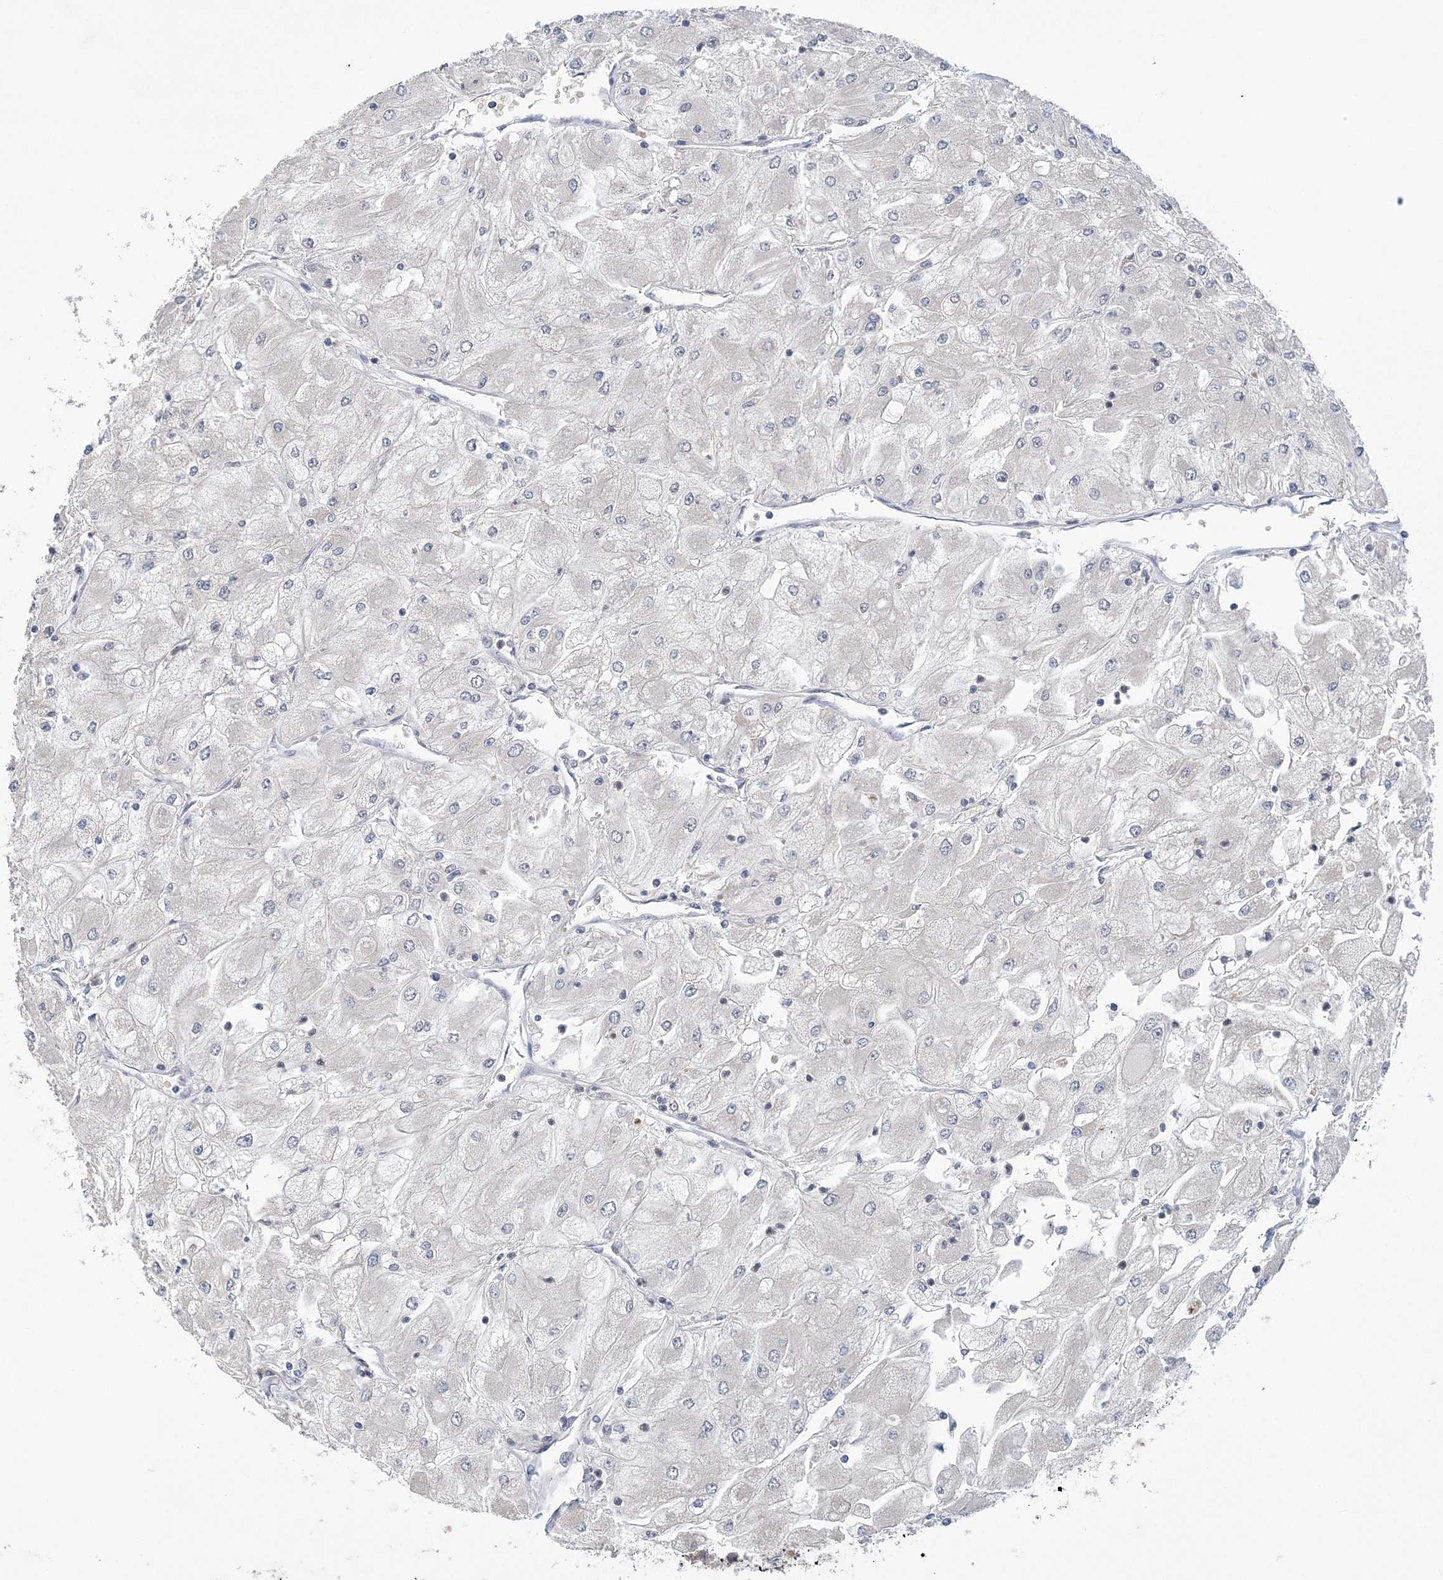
{"staining": {"intensity": "negative", "quantity": "none", "location": "none"}, "tissue": "renal cancer", "cell_type": "Tumor cells", "image_type": "cancer", "snomed": [{"axis": "morphology", "description": "Adenocarcinoma, NOS"}, {"axis": "topography", "description": "Kidney"}], "caption": "Adenocarcinoma (renal) stained for a protein using immunohistochemistry (IHC) reveals no positivity tumor cells.", "gene": "ZBTB7A", "patient": {"sex": "male", "age": 80}}